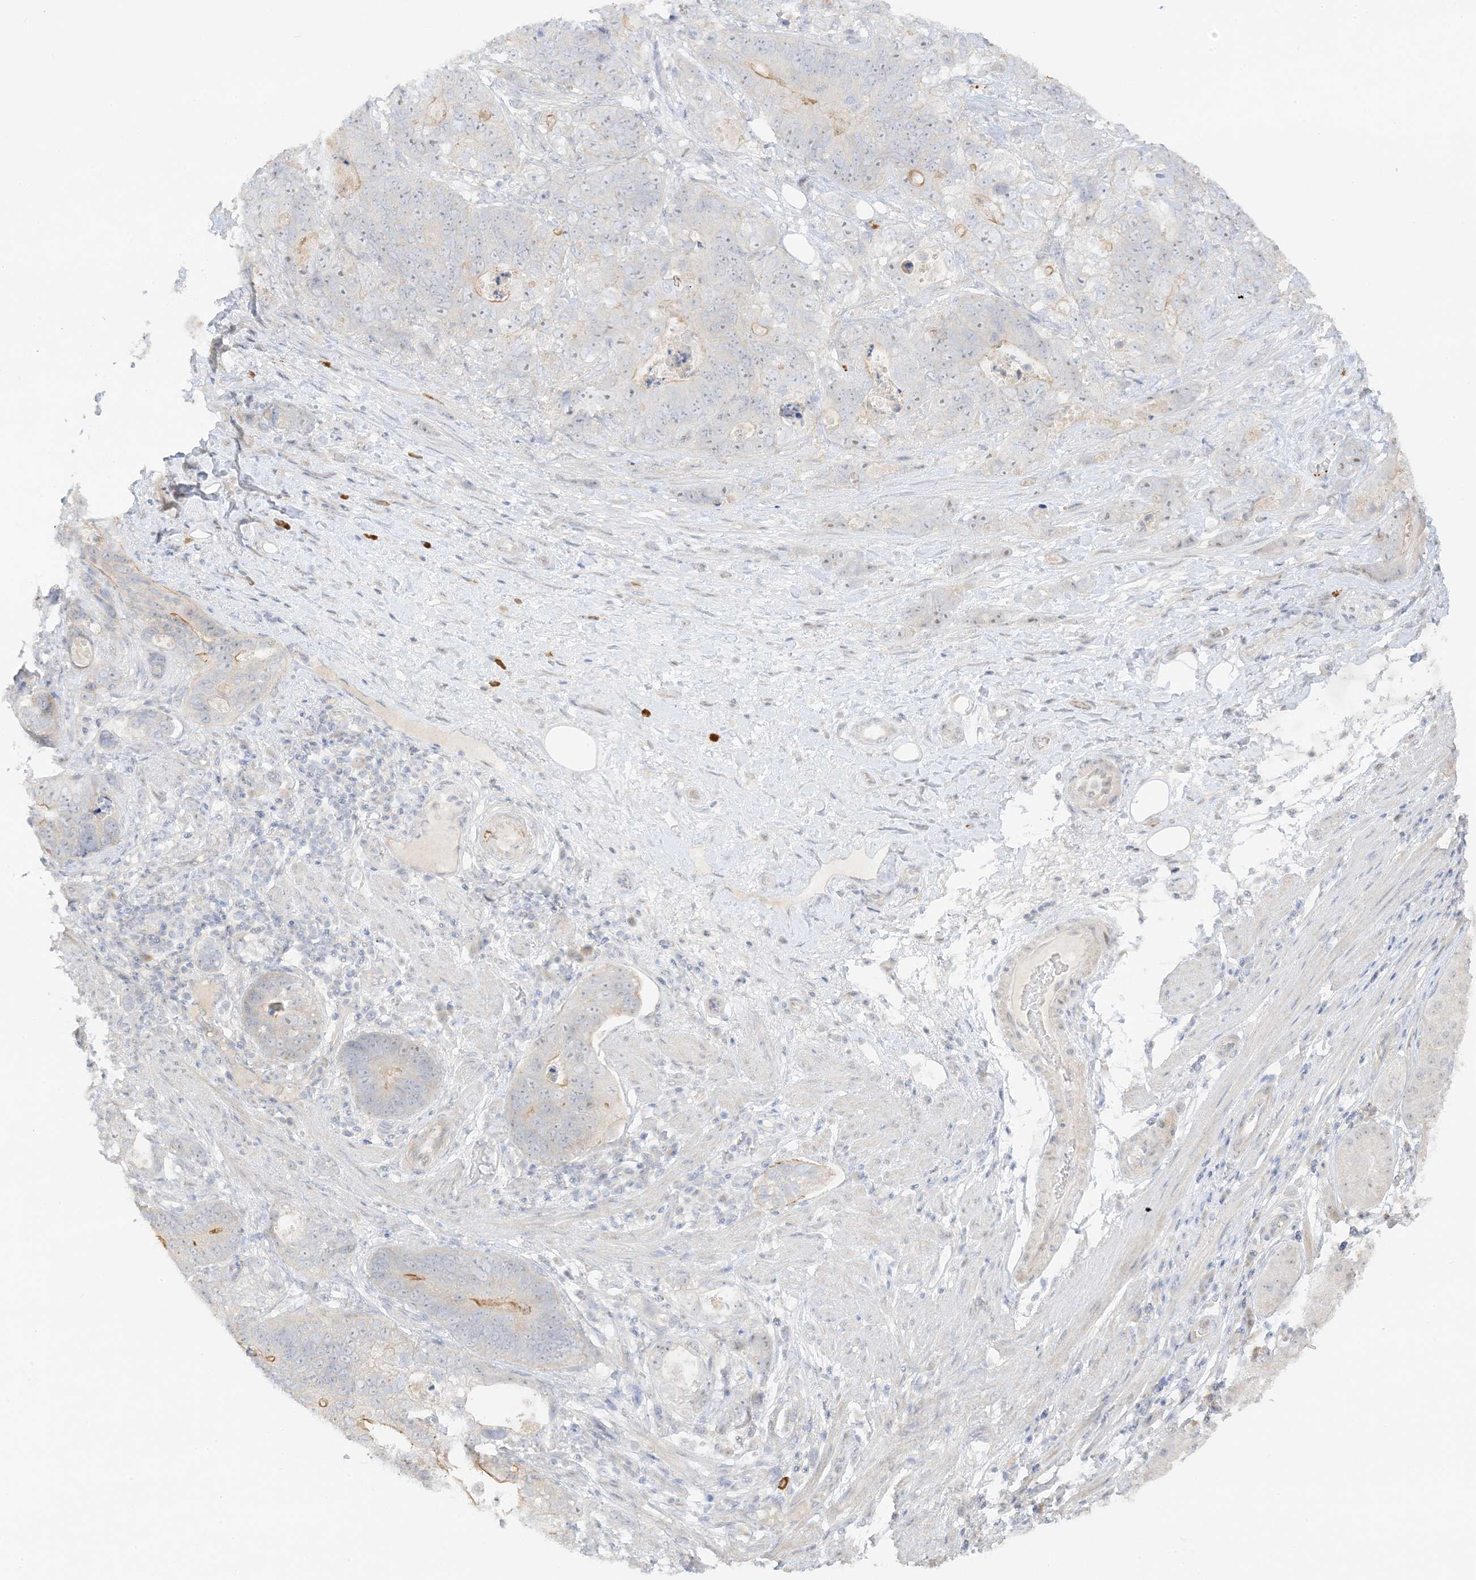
{"staining": {"intensity": "weak", "quantity": "<25%", "location": "cytoplasmic/membranous"}, "tissue": "stomach cancer", "cell_type": "Tumor cells", "image_type": "cancer", "snomed": [{"axis": "morphology", "description": "Normal tissue, NOS"}, {"axis": "morphology", "description": "Adenocarcinoma, NOS"}, {"axis": "topography", "description": "Stomach"}], "caption": "Stomach adenocarcinoma was stained to show a protein in brown. There is no significant expression in tumor cells.", "gene": "ETAA1", "patient": {"sex": "female", "age": 89}}